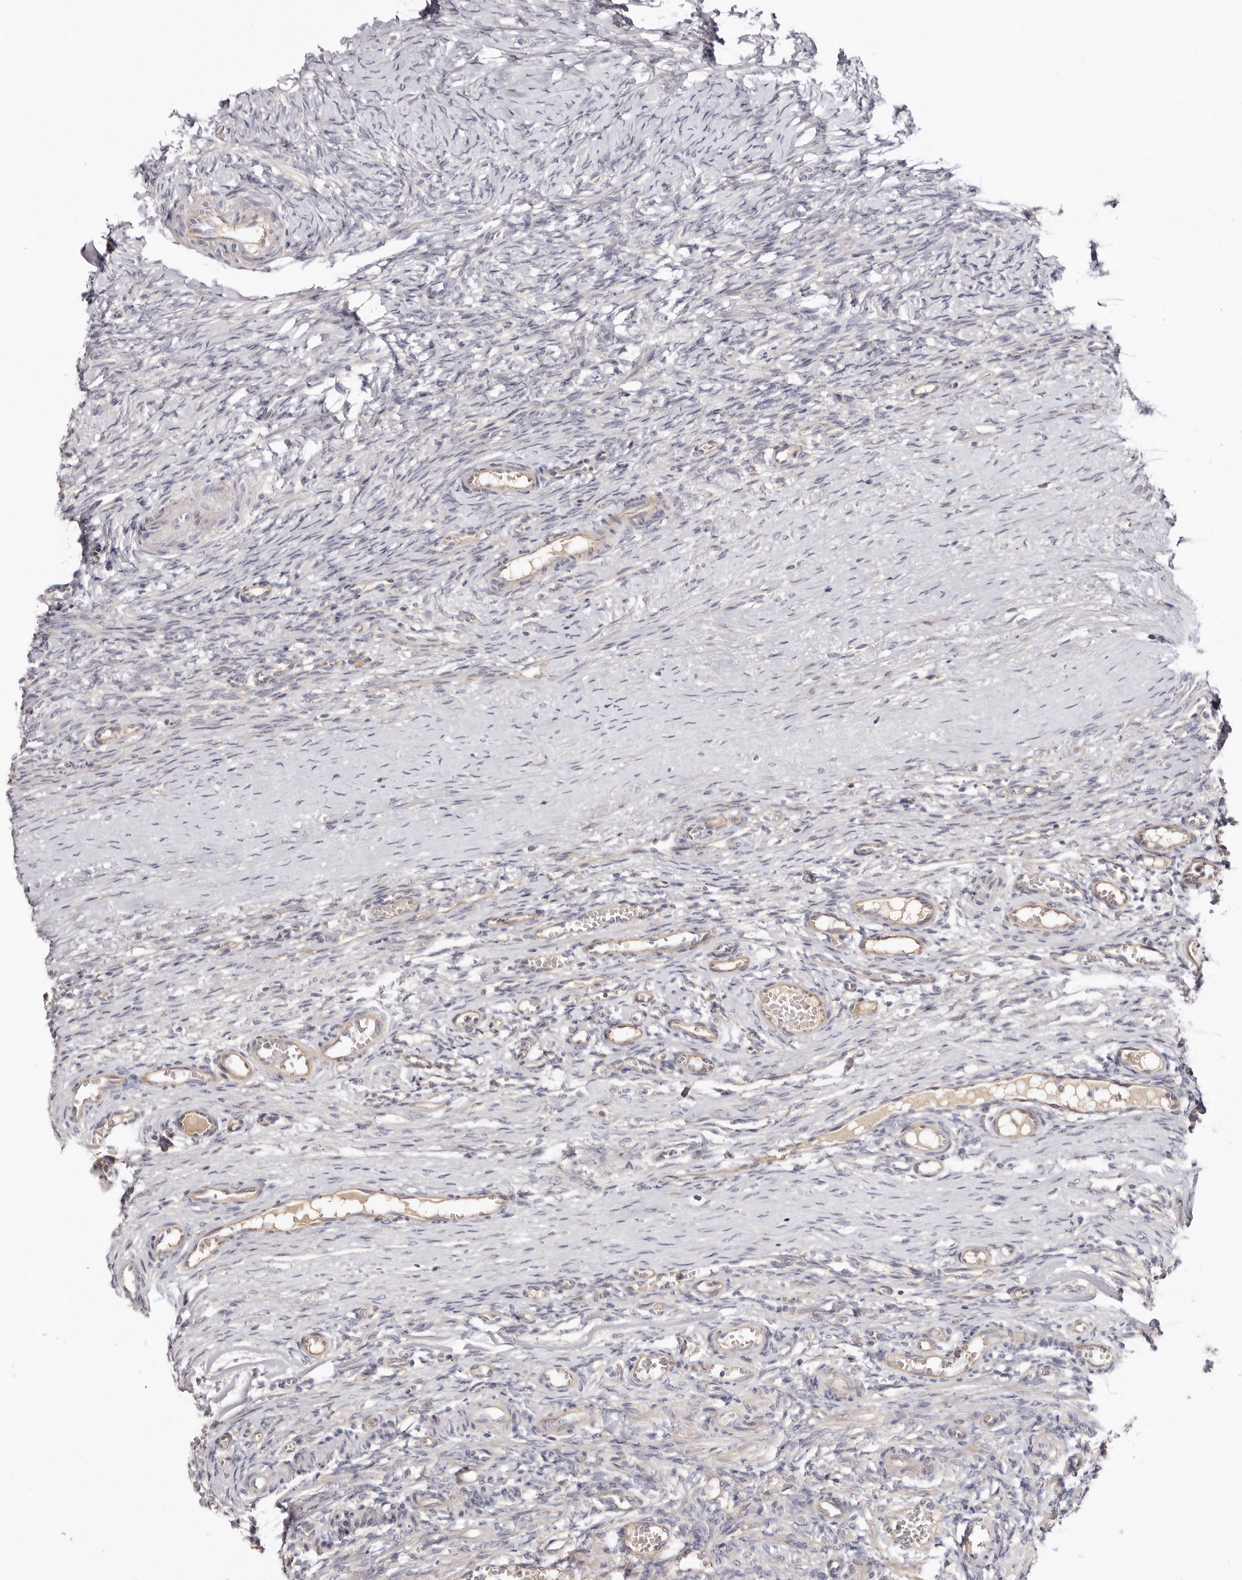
{"staining": {"intensity": "negative", "quantity": "none", "location": "none"}, "tissue": "ovary", "cell_type": "Ovarian stroma cells", "image_type": "normal", "snomed": [{"axis": "morphology", "description": "Adenocarcinoma, NOS"}, {"axis": "topography", "description": "Endometrium"}], "caption": "The micrograph reveals no staining of ovarian stroma cells in unremarkable ovary. Nuclei are stained in blue.", "gene": "STK16", "patient": {"sex": "female", "age": 32}}